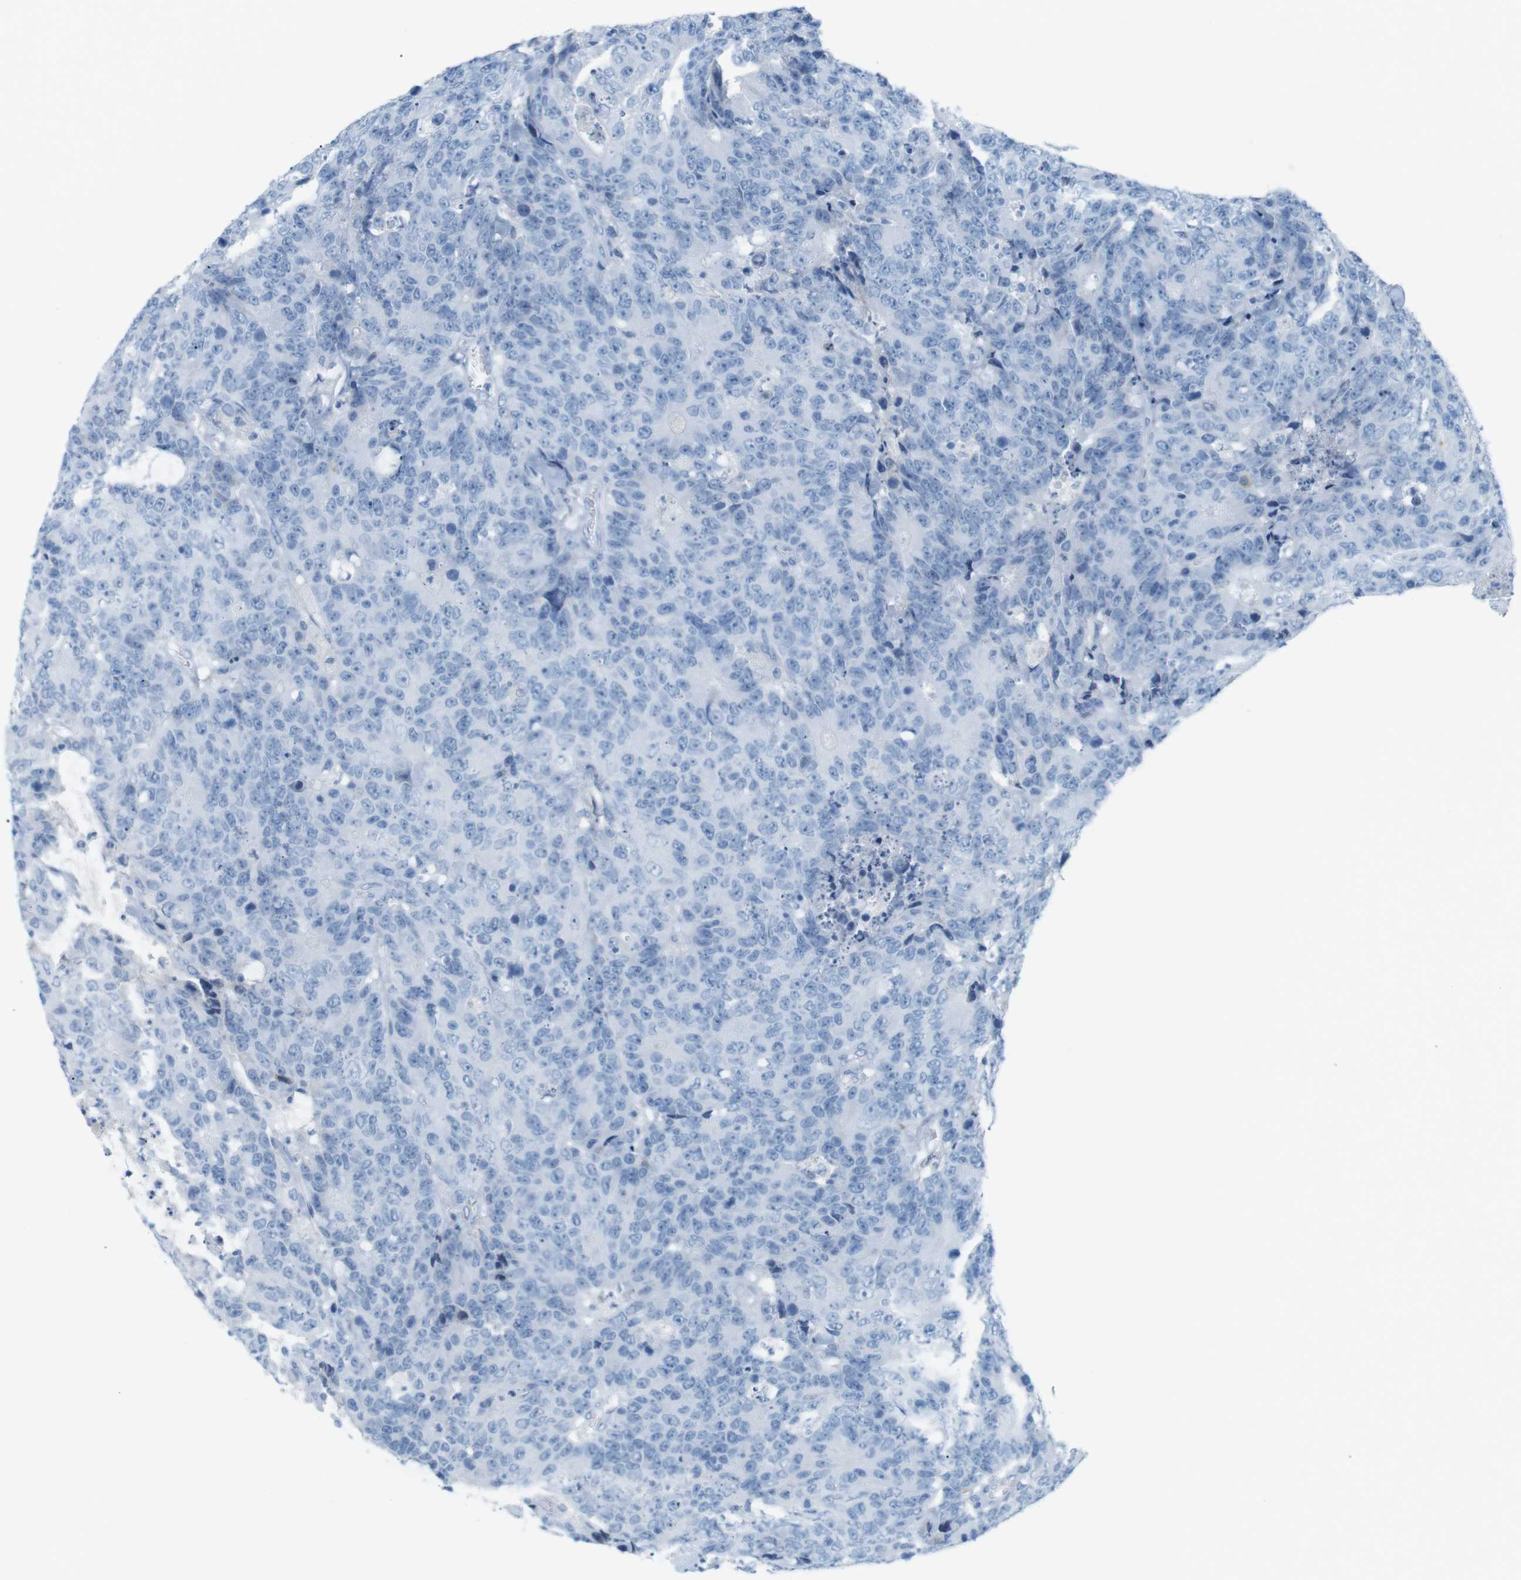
{"staining": {"intensity": "negative", "quantity": "none", "location": "none"}, "tissue": "colorectal cancer", "cell_type": "Tumor cells", "image_type": "cancer", "snomed": [{"axis": "morphology", "description": "Adenocarcinoma, NOS"}, {"axis": "topography", "description": "Colon"}], "caption": "IHC histopathology image of human colorectal adenocarcinoma stained for a protein (brown), which exhibits no staining in tumor cells.", "gene": "AZGP1", "patient": {"sex": "female", "age": 86}}